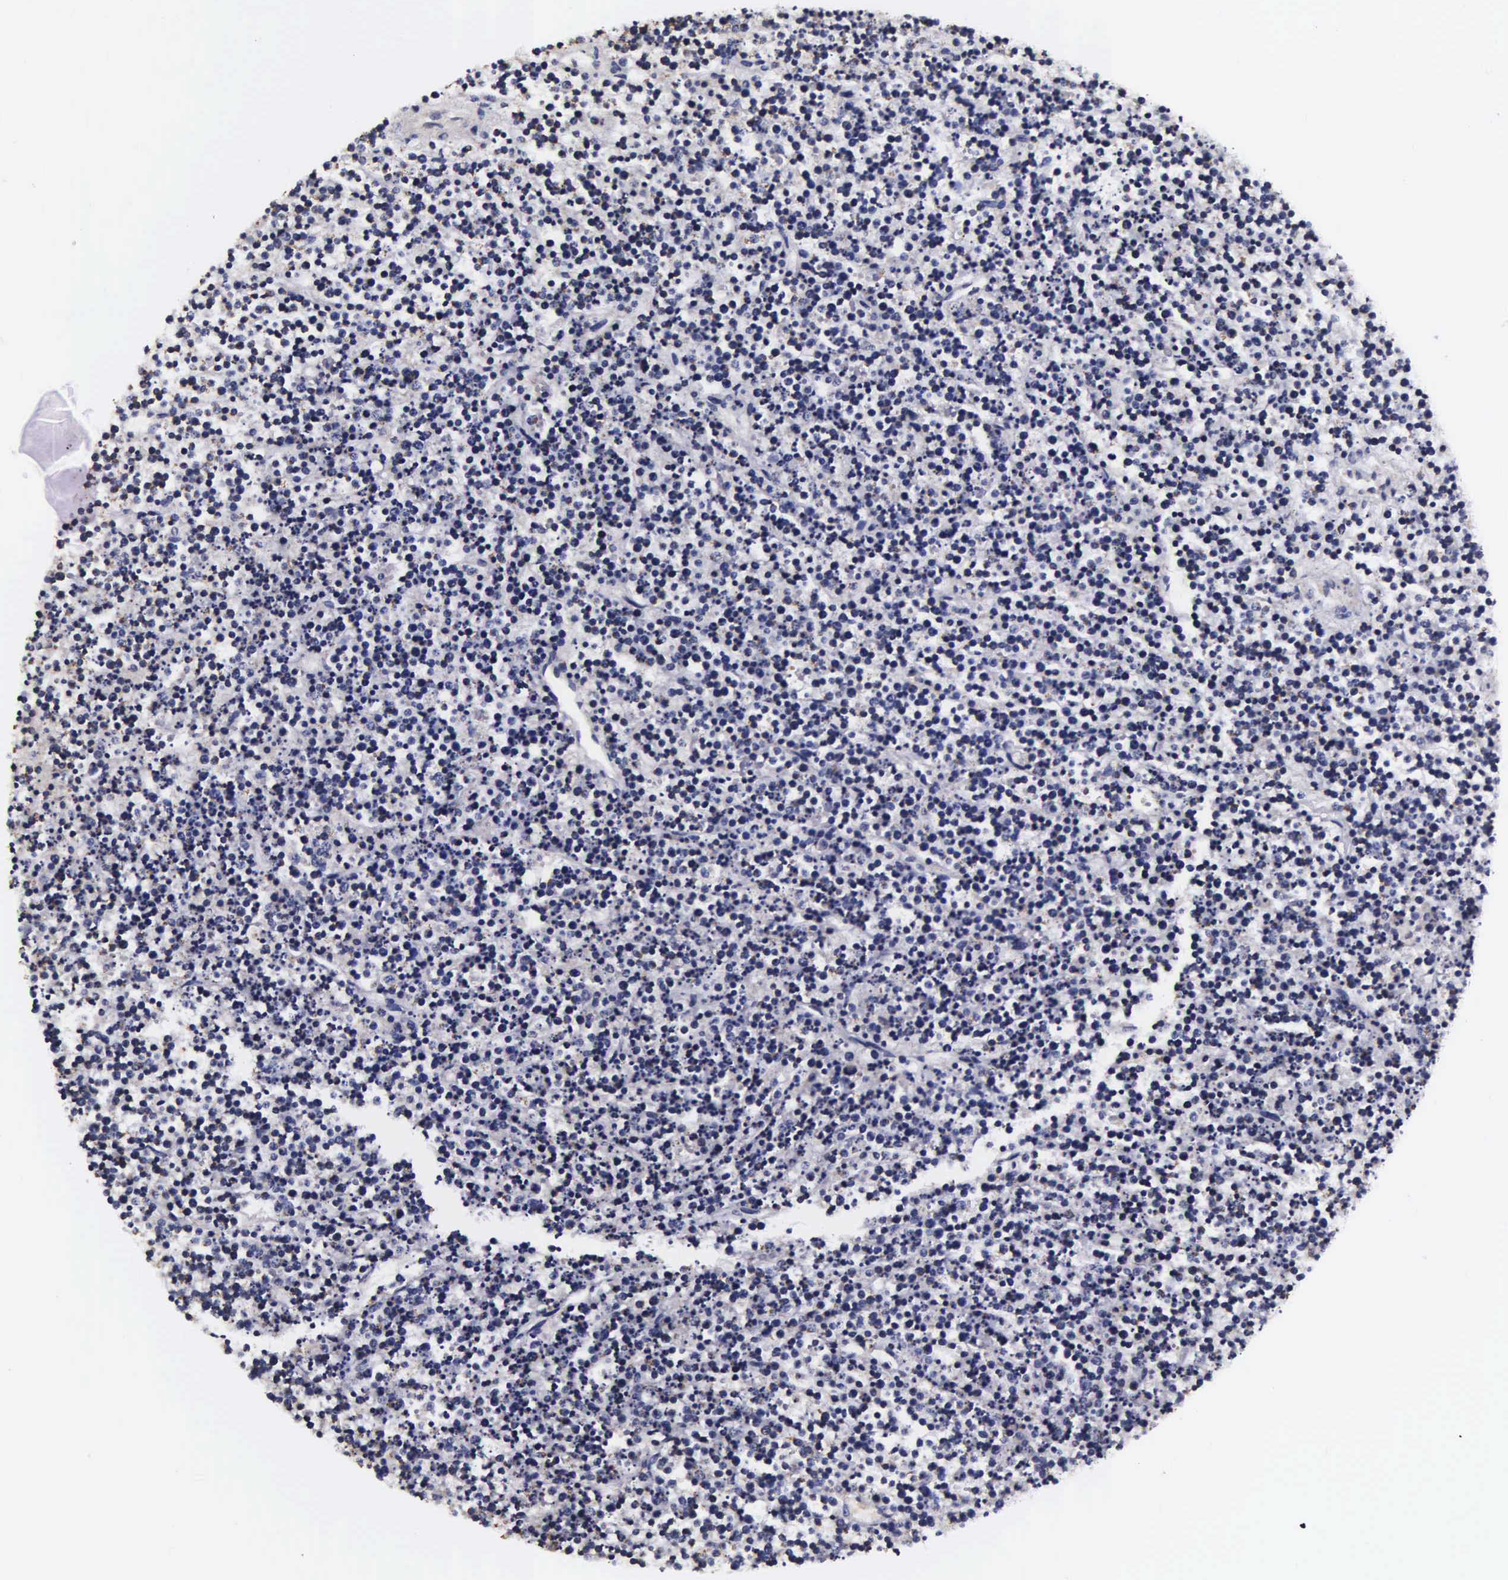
{"staining": {"intensity": "negative", "quantity": "none", "location": "none"}, "tissue": "lymphoma", "cell_type": "Tumor cells", "image_type": "cancer", "snomed": [{"axis": "morphology", "description": "Malignant lymphoma, non-Hodgkin's type, High grade"}, {"axis": "topography", "description": "Ovary"}], "caption": "A micrograph of human high-grade malignant lymphoma, non-Hodgkin's type is negative for staining in tumor cells.", "gene": "PSMA3", "patient": {"sex": "female", "age": 56}}